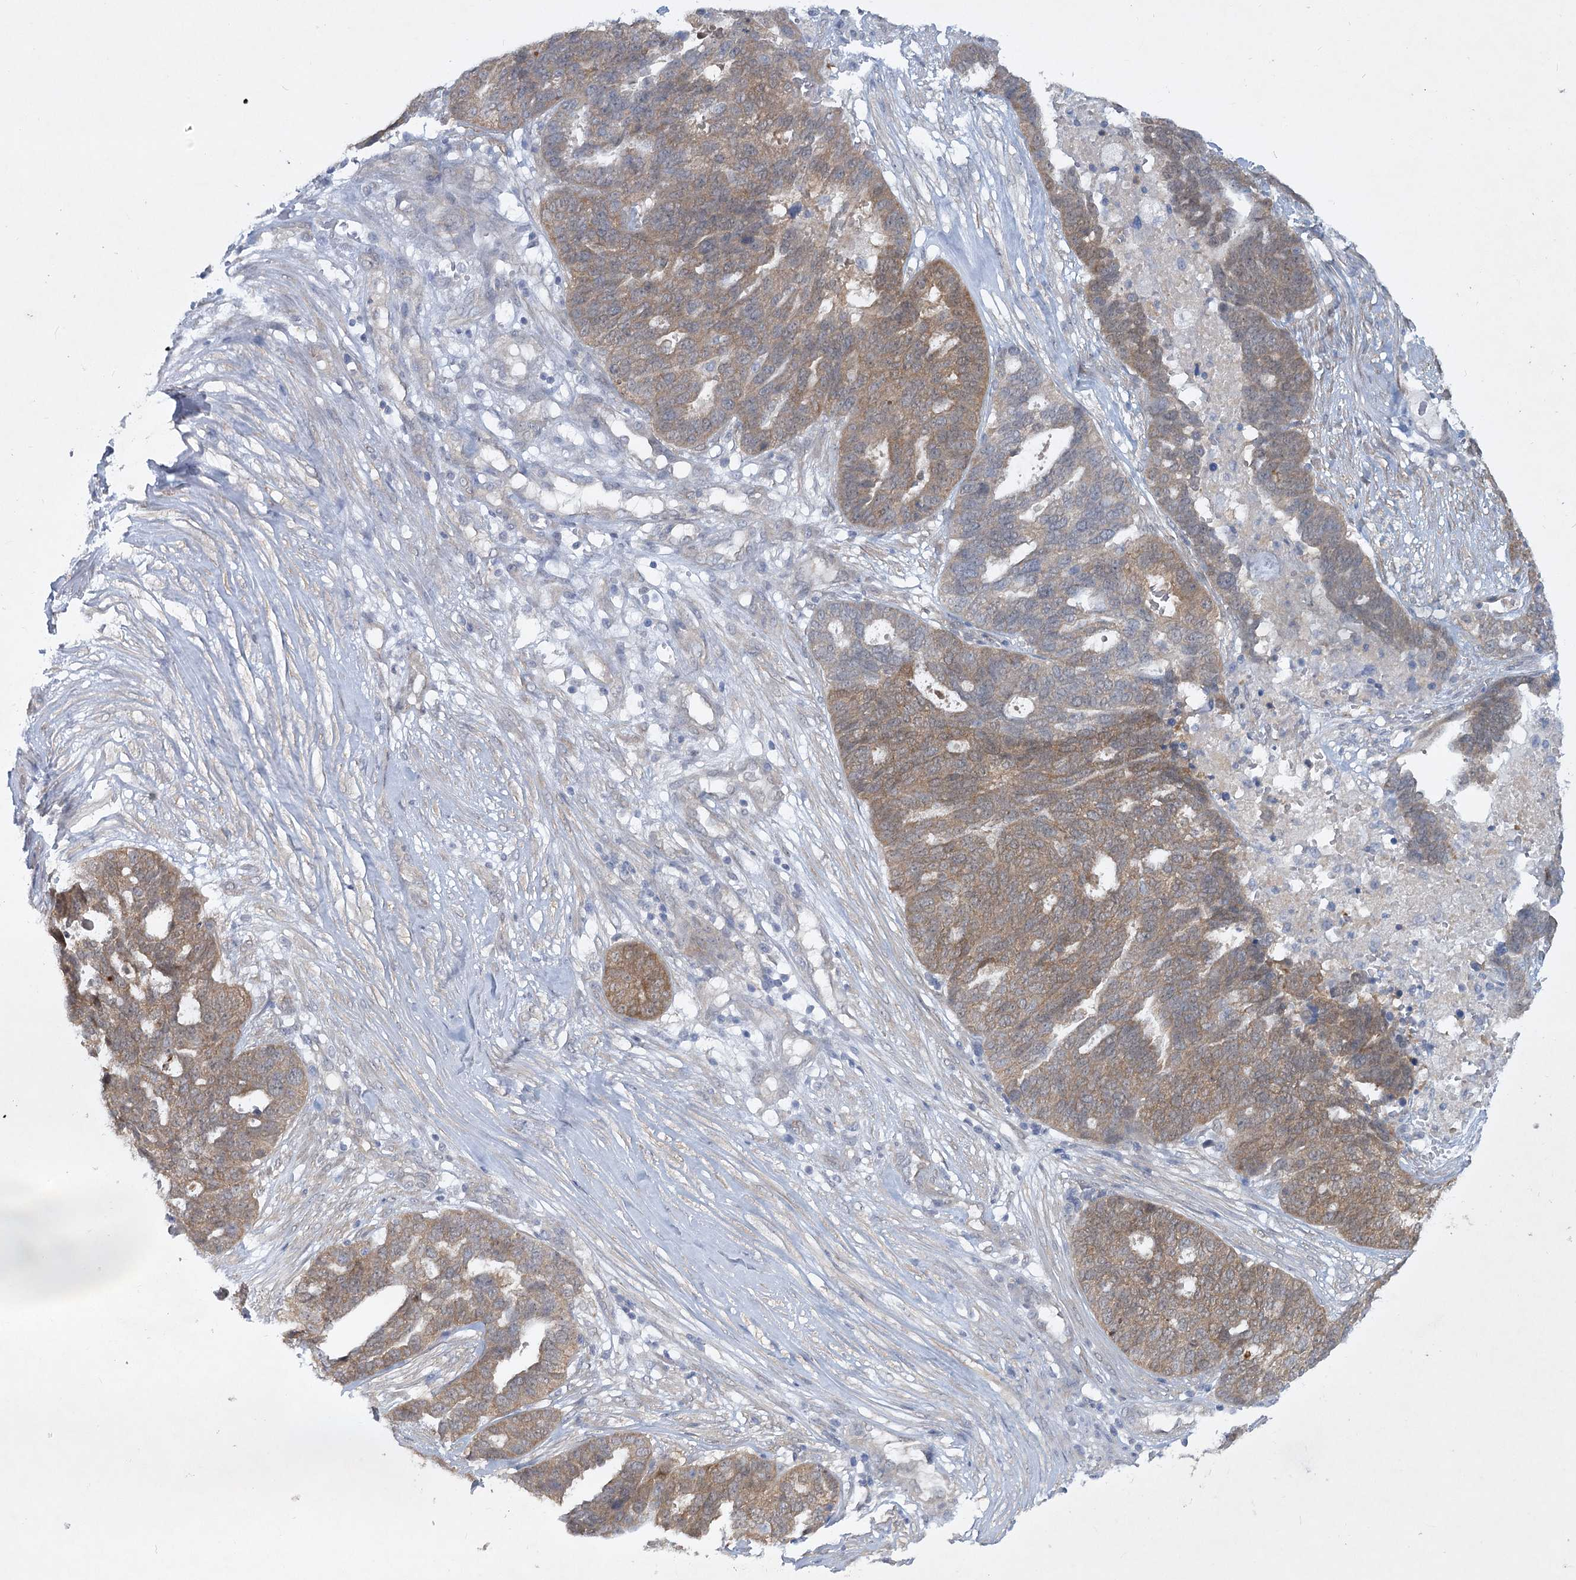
{"staining": {"intensity": "moderate", "quantity": ">75%", "location": "cytoplasmic/membranous"}, "tissue": "ovarian cancer", "cell_type": "Tumor cells", "image_type": "cancer", "snomed": [{"axis": "morphology", "description": "Cystadenocarcinoma, serous, NOS"}, {"axis": "topography", "description": "Ovary"}], "caption": "This histopathology image demonstrates immunohistochemistry (IHC) staining of serous cystadenocarcinoma (ovarian), with medium moderate cytoplasmic/membranous staining in approximately >75% of tumor cells.", "gene": "AAMDC", "patient": {"sex": "female", "age": 59}}